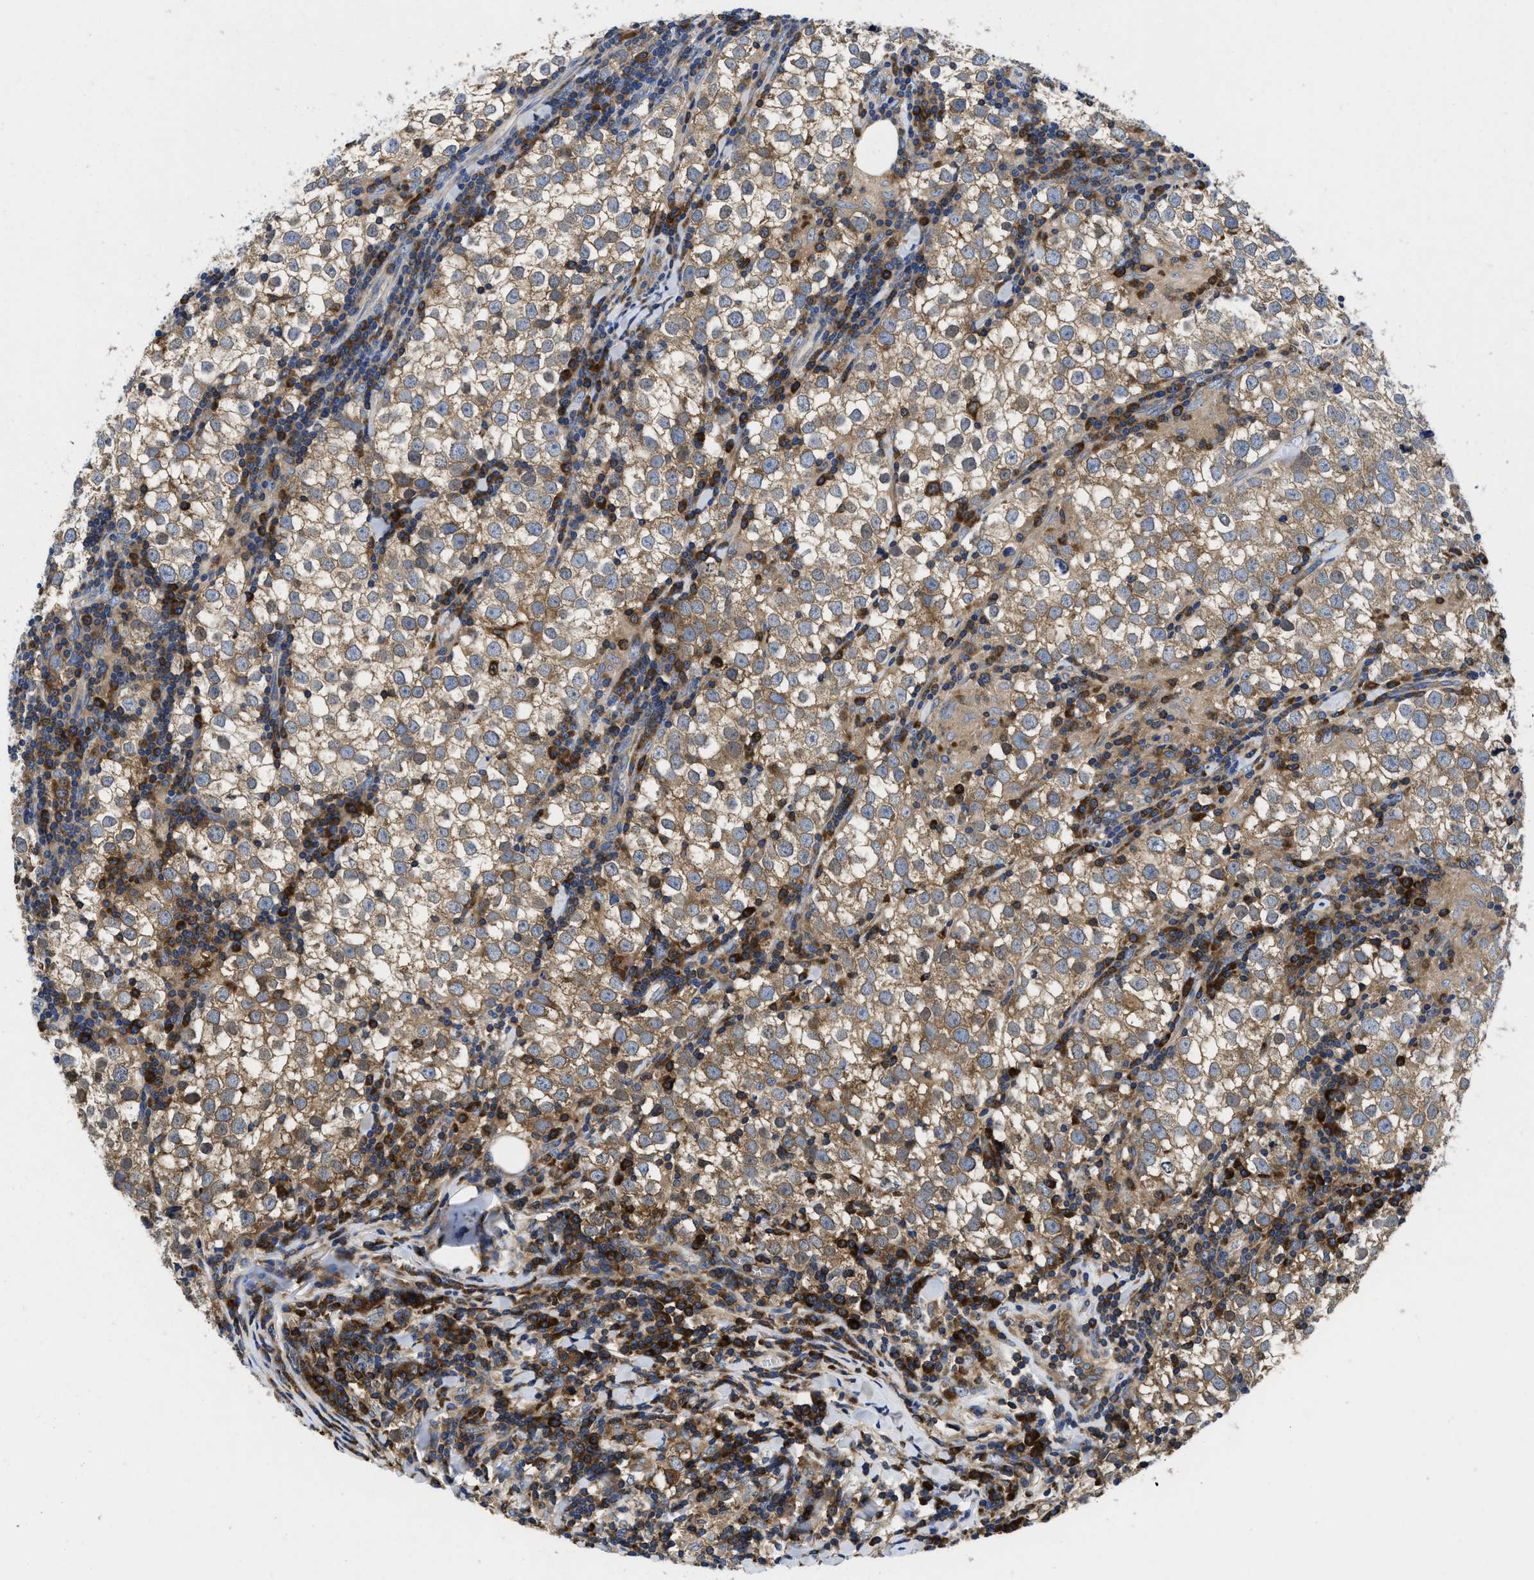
{"staining": {"intensity": "moderate", "quantity": ">75%", "location": "cytoplasmic/membranous"}, "tissue": "testis cancer", "cell_type": "Tumor cells", "image_type": "cancer", "snomed": [{"axis": "morphology", "description": "Seminoma, NOS"}, {"axis": "morphology", "description": "Carcinoma, Embryonal, NOS"}, {"axis": "topography", "description": "Testis"}], "caption": "The micrograph displays staining of testis cancer, revealing moderate cytoplasmic/membranous protein expression (brown color) within tumor cells.", "gene": "YARS1", "patient": {"sex": "male", "age": 36}}